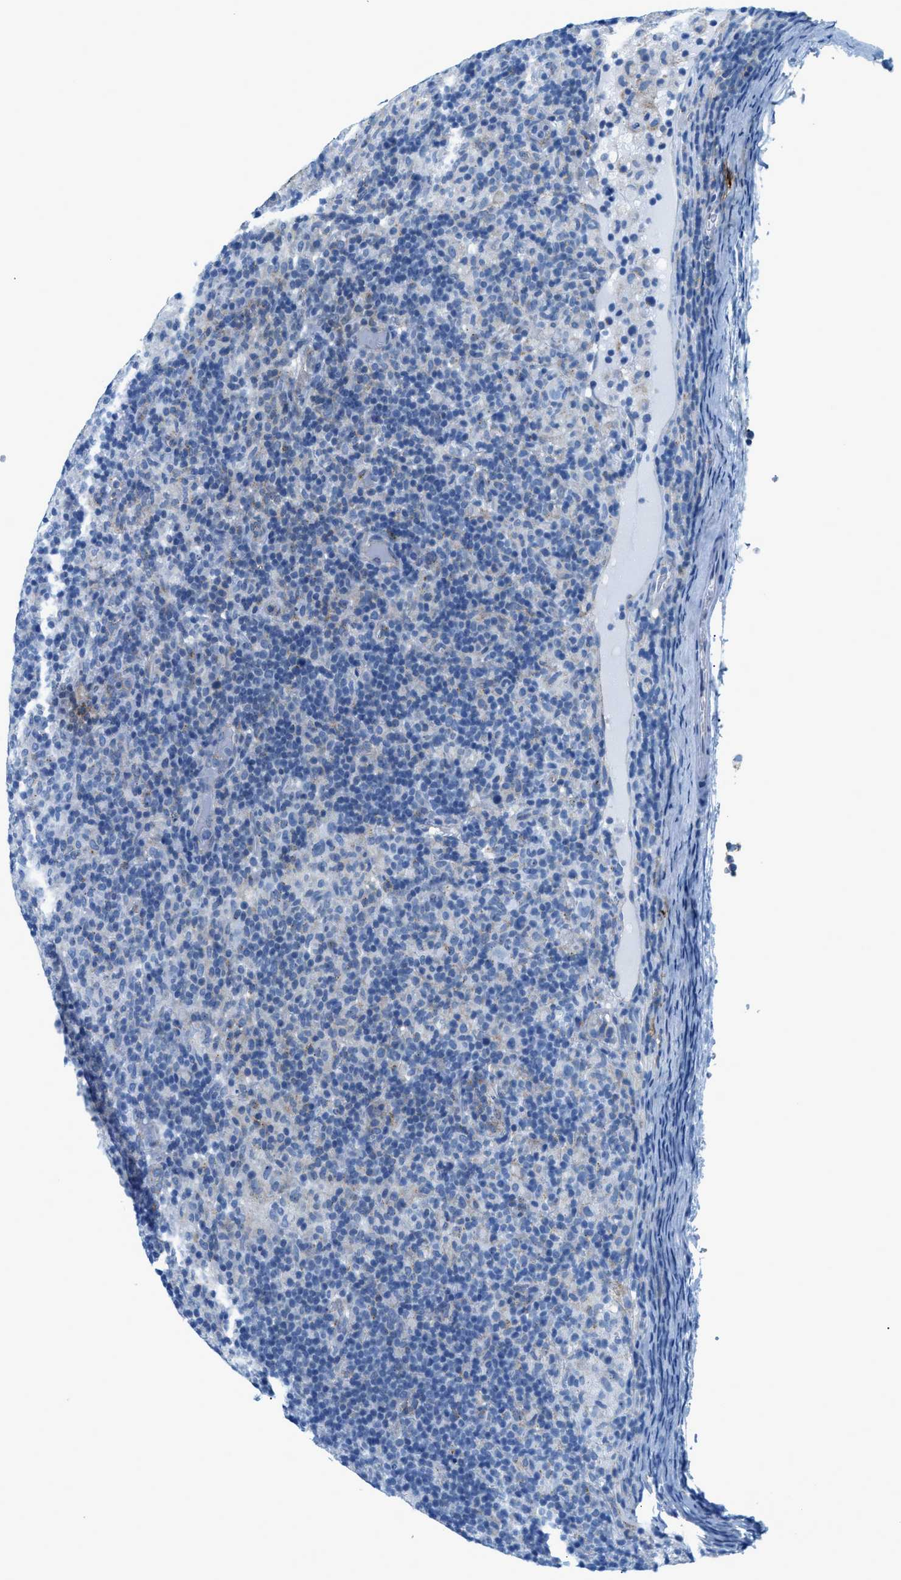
{"staining": {"intensity": "negative", "quantity": "none", "location": "none"}, "tissue": "lymphoma", "cell_type": "Tumor cells", "image_type": "cancer", "snomed": [{"axis": "morphology", "description": "Hodgkin's disease, NOS"}, {"axis": "topography", "description": "Lymph node"}], "caption": "A micrograph of human lymphoma is negative for staining in tumor cells. (DAB immunohistochemistry, high magnification).", "gene": "TPSAB1", "patient": {"sex": "male", "age": 70}}